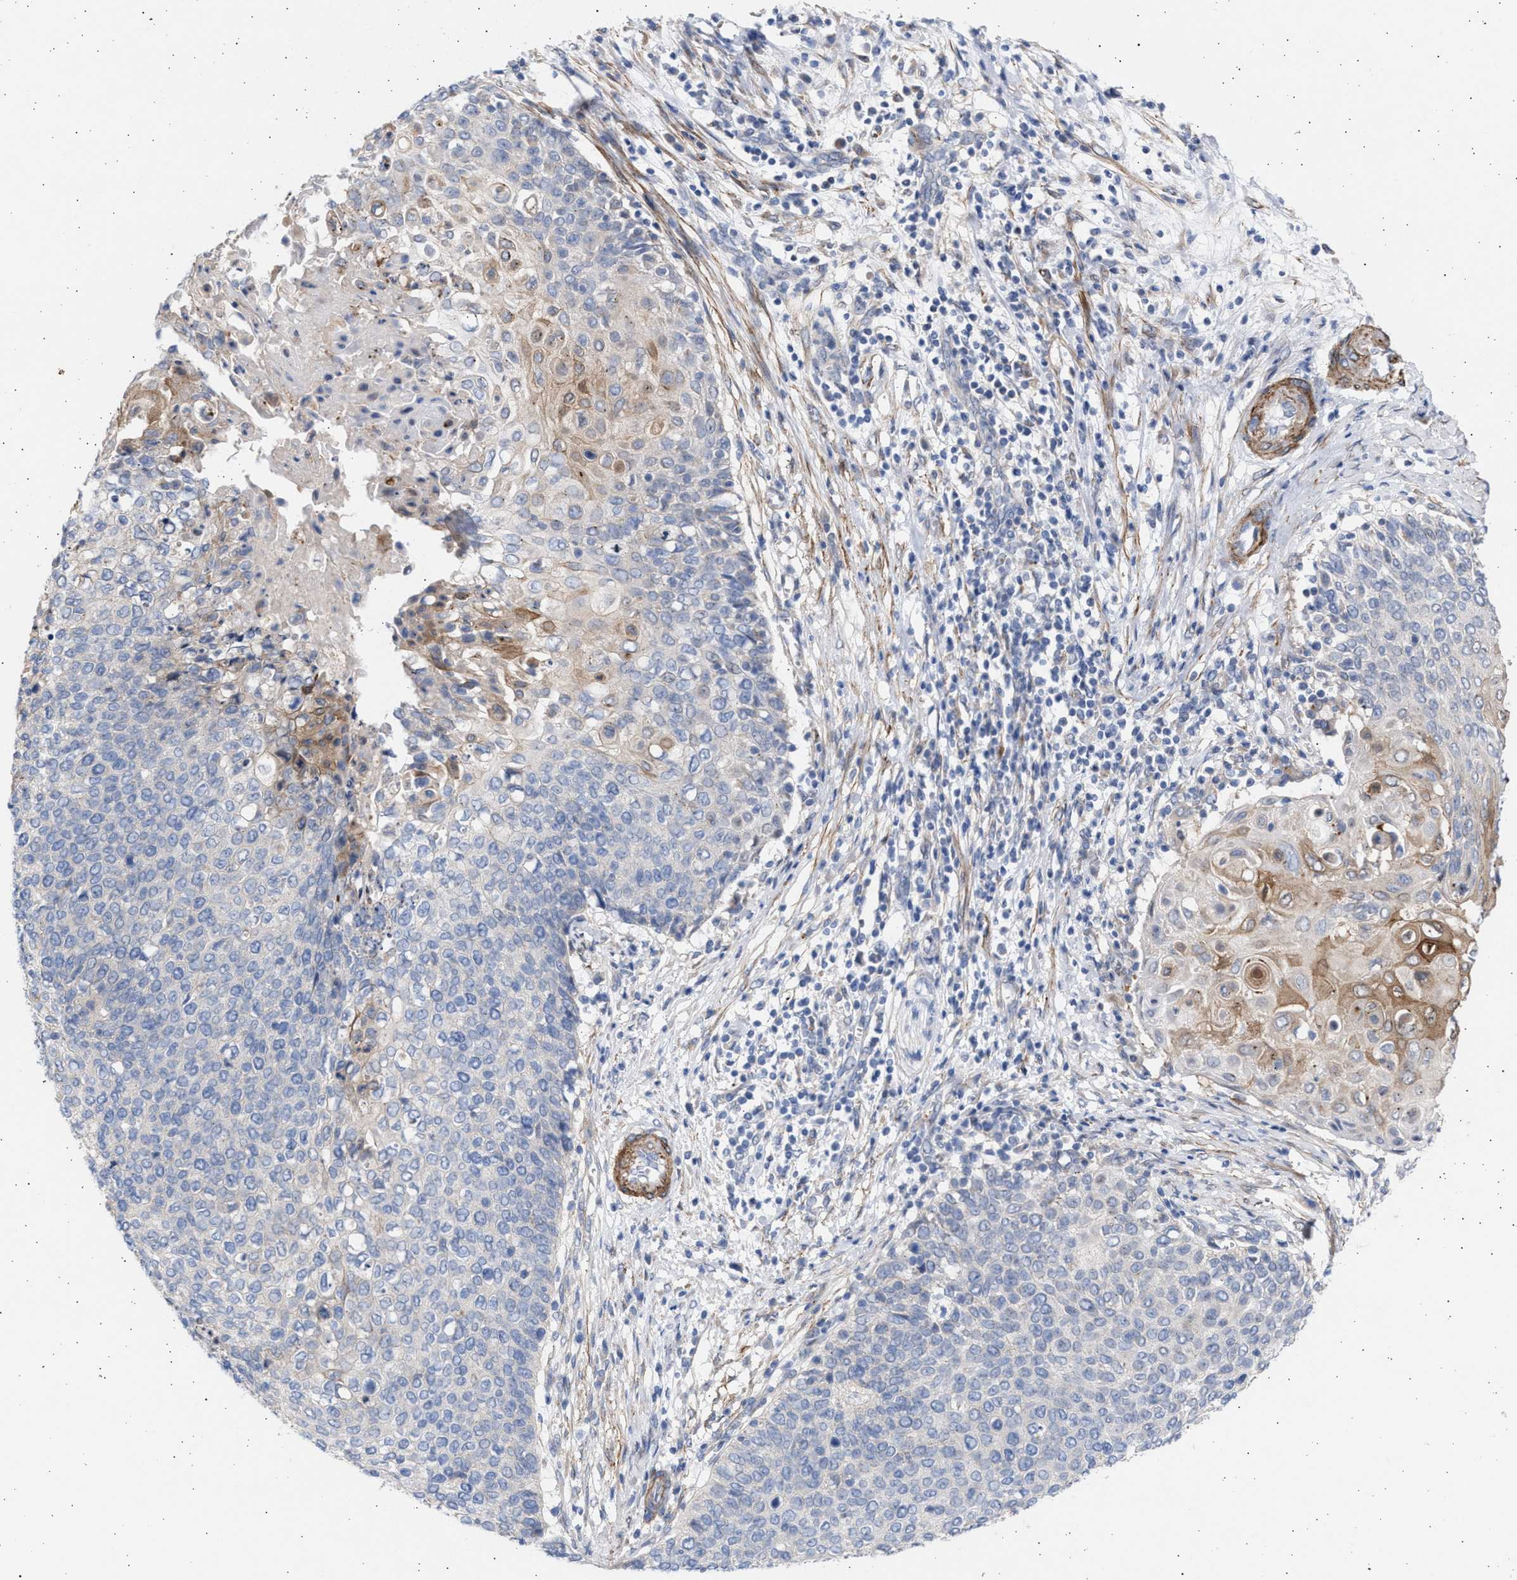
{"staining": {"intensity": "weak", "quantity": "<25%", "location": "cytoplasmic/membranous"}, "tissue": "cervical cancer", "cell_type": "Tumor cells", "image_type": "cancer", "snomed": [{"axis": "morphology", "description": "Squamous cell carcinoma, NOS"}, {"axis": "topography", "description": "Cervix"}], "caption": "DAB immunohistochemical staining of human squamous cell carcinoma (cervical) exhibits no significant expression in tumor cells.", "gene": "NBR1", "patient": {"sex": "female", "age": 39}}